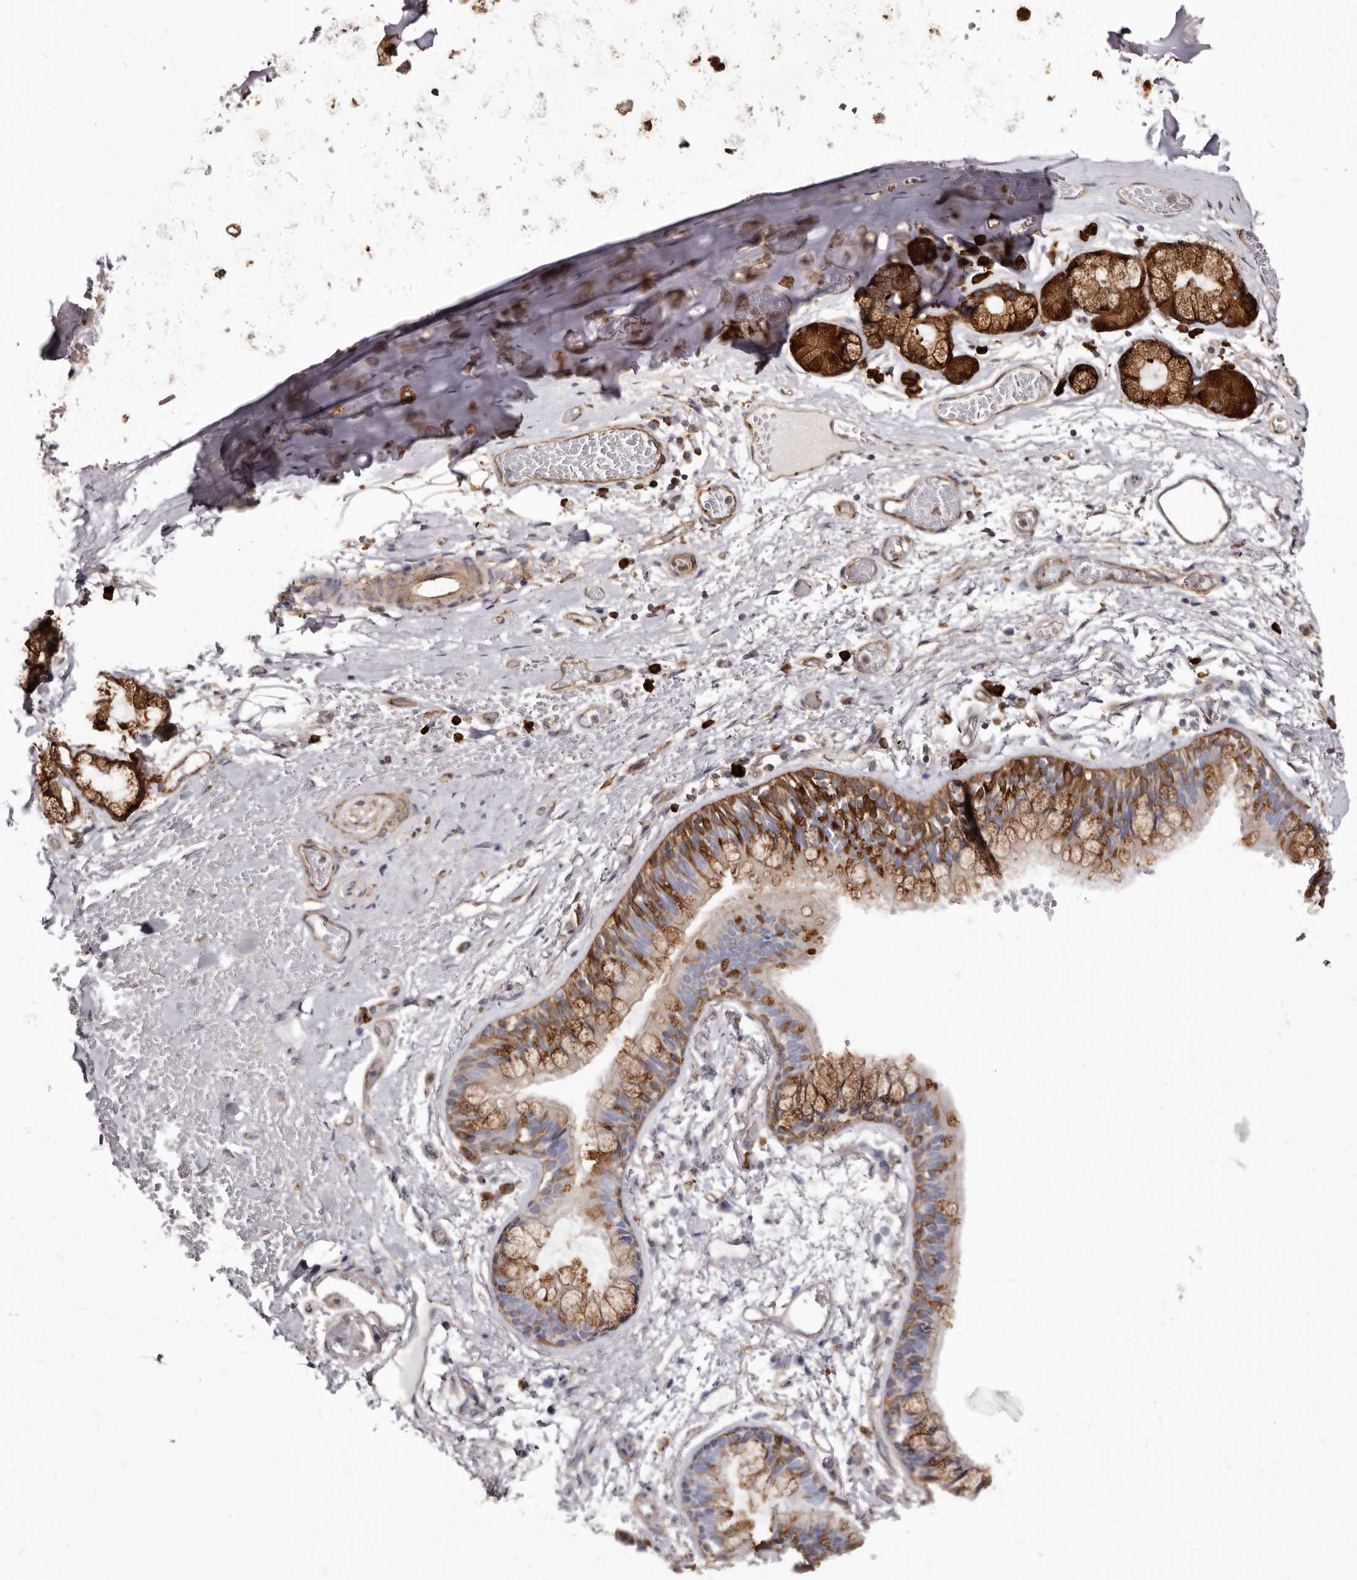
{"staining": {"intensity": "moderate", "quantity": "25%-75%", "location": "cytoplasmic/membranous"}, "tissue": "adipose tissue", "cell_type": "Adipocytes", "image_type": "normal", "snomed": [{"axis": "morphology", "description": "Normal tissue, NOS"}, {"axis": "topography", "description": "Cartilage tissue"}, {"axis": "topography", "description": "Bronchus"}], "caption": "Normal adipose tissue shows moderate cytoplasmic/membranous staining in approximately 25%-75% of adipocytes, visualized by immunohistochemistry. Immunohistochemistry stains the protein of interest in brown and the nuclei are stained blue.", "gene": "TPD52", "patient": {"sex": "female", "age": 73}}